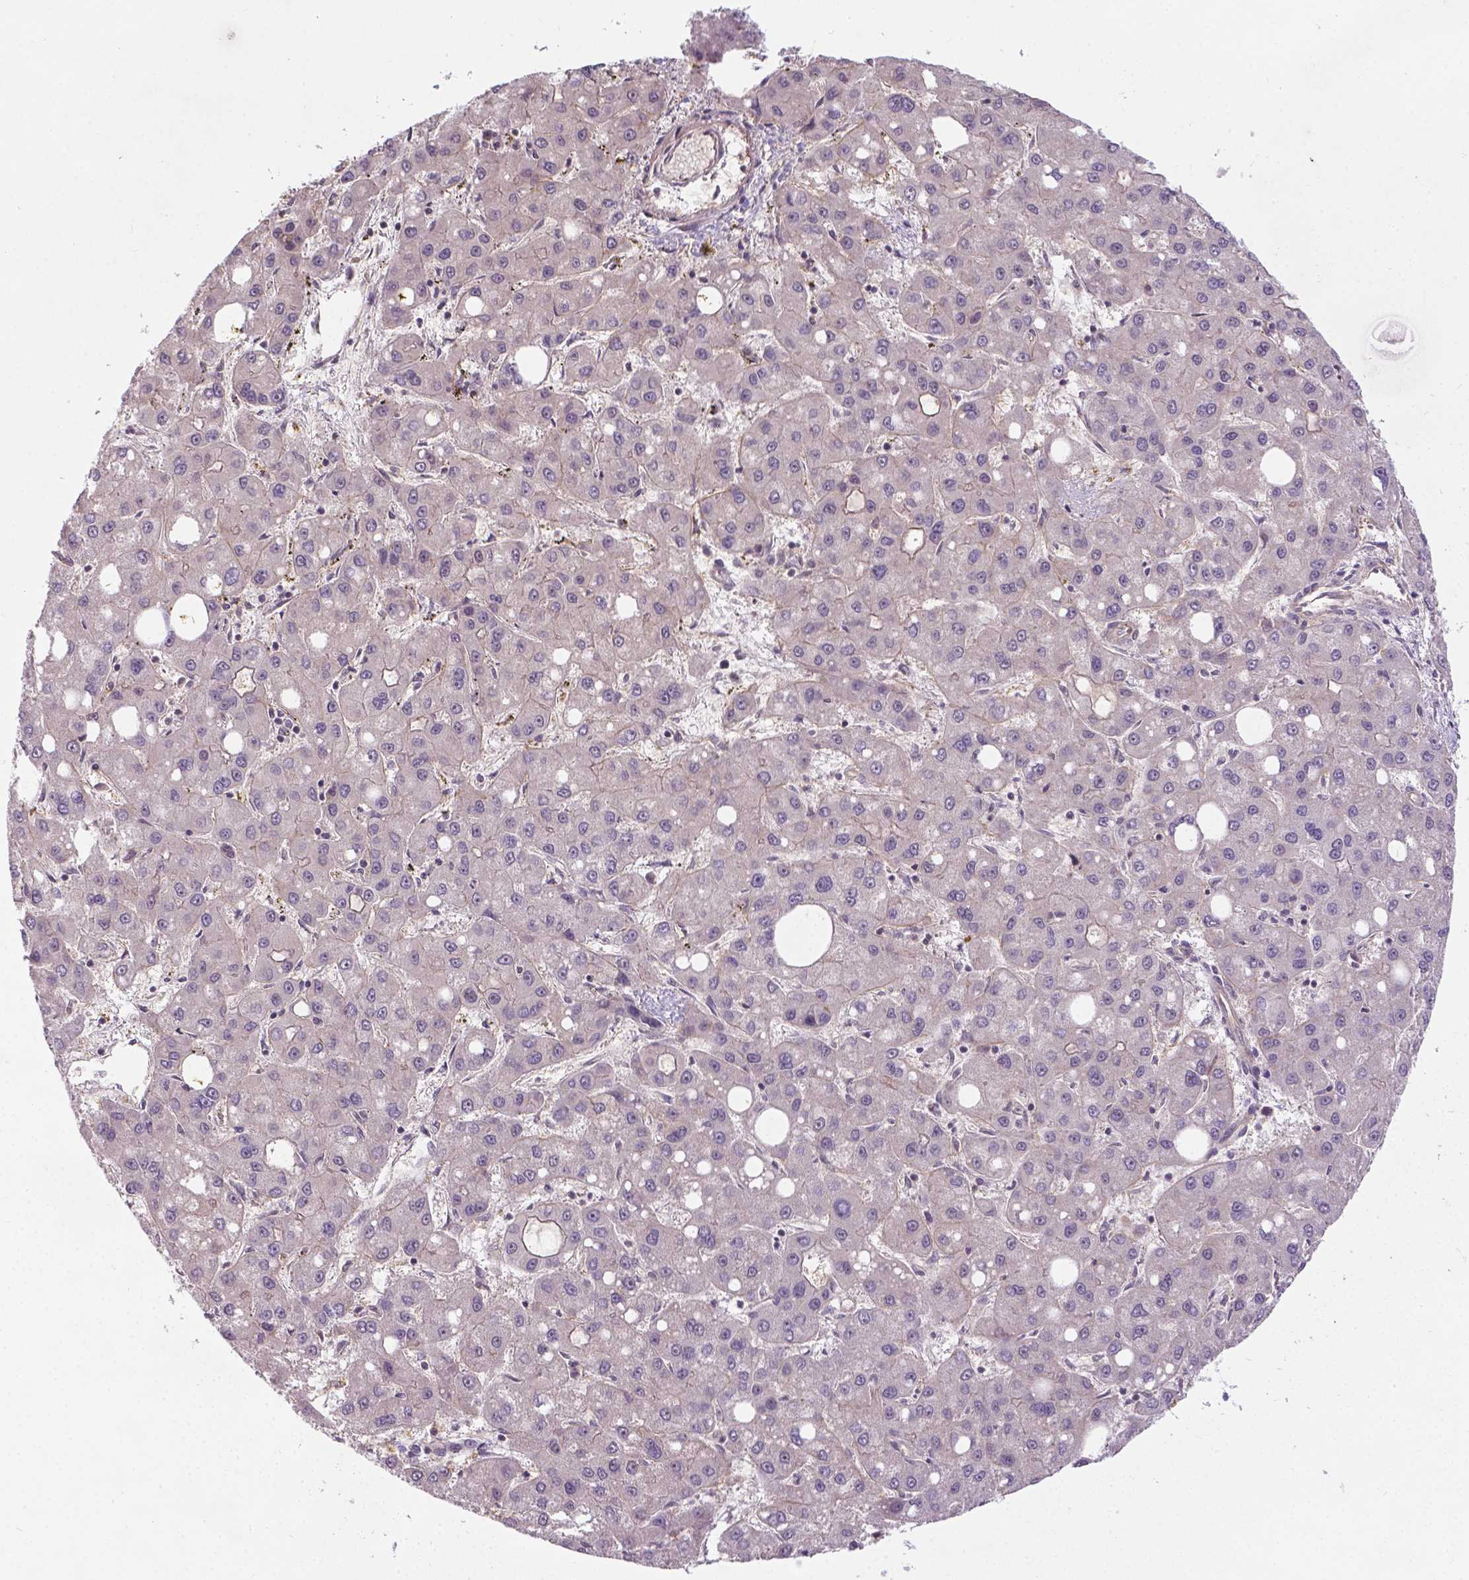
{"staining": {"intensity": "negative", "quantity": "none", "location": "none"}, "tissue": "liver cancer", "cell_type": "Tumor cells", "image_type": "cancer", "snomed": [{"axis": "morphology", "description": "Carcinoma, Hepatocellular, NOS"}, {"axis": "topography", "description": "Liver"}], "caption": "The image exhibits no staining of tumor cells in liver hepatocellular carcinoma.", "gene": "ANKRD54", "patient": {"sex": "male", "age": 73}}